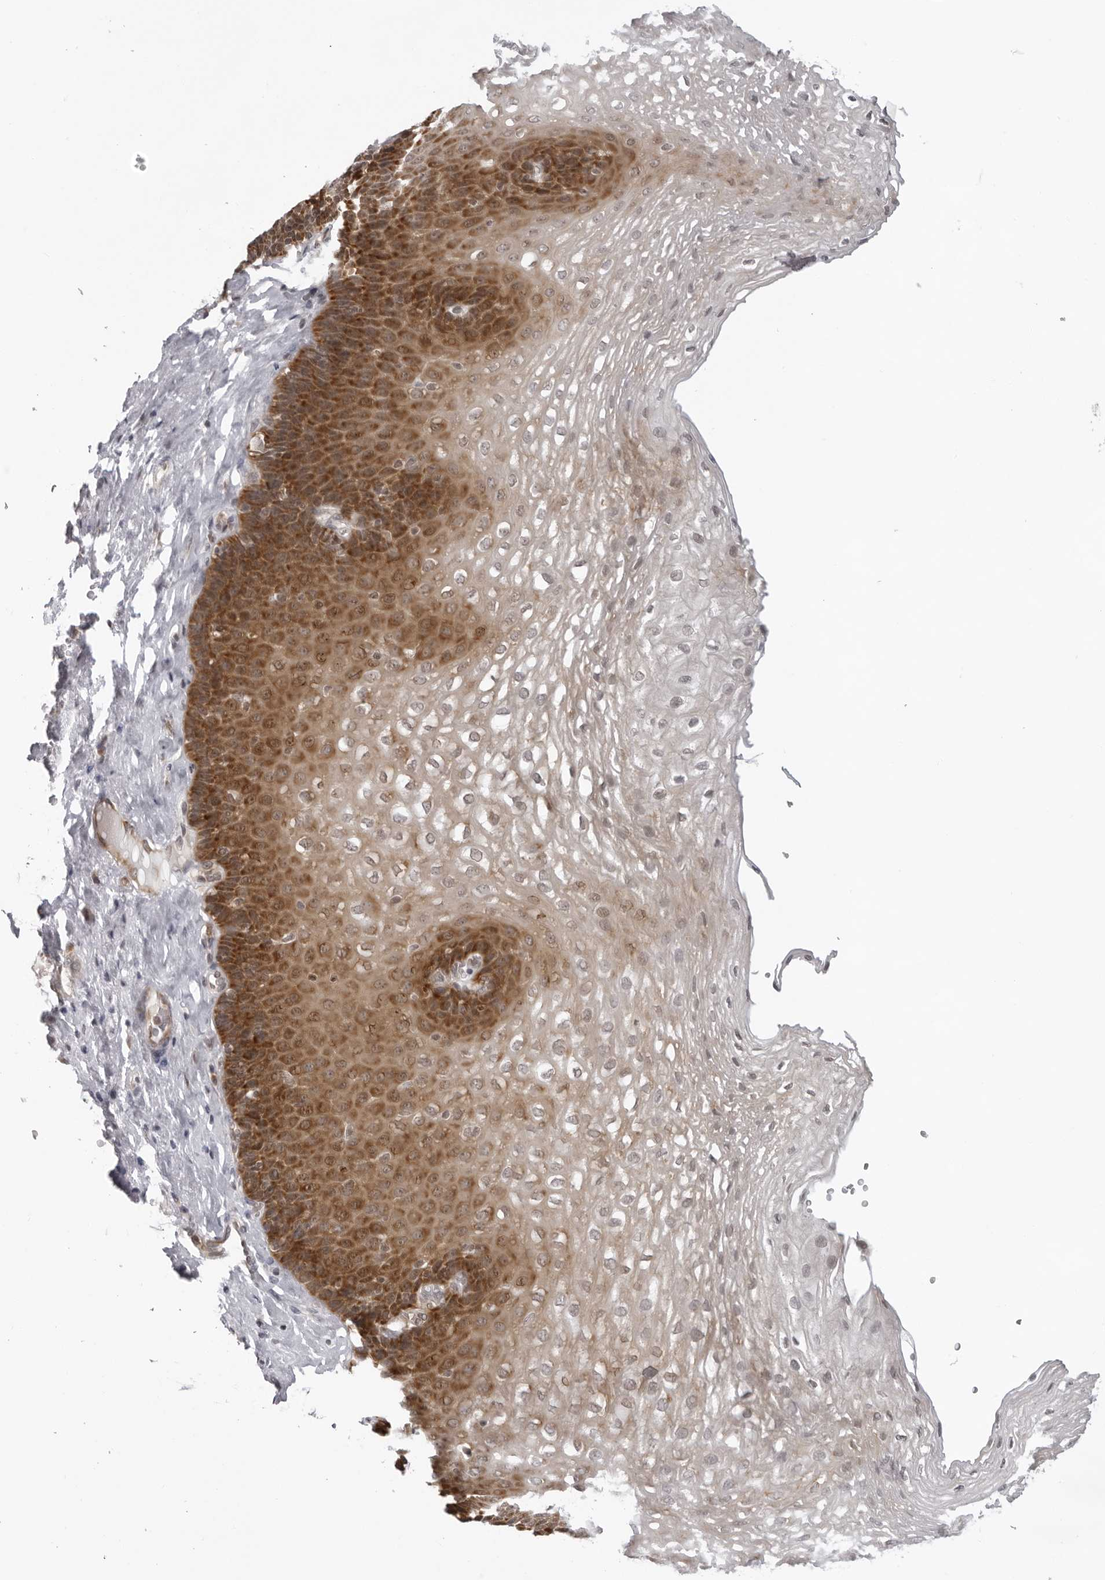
{"staining": {"intensity": "strong", "quantity": "25%-75%", "location": "cytoplasmic/membranous"}, "tissue": "esophagus", "cell_type": "Squamous epithelial cells", "image_type": "normal", "snomed": [{"axis": "morphology", "description": "Normal tissue, NOS"}, {"axis": "topography", "description": "Esophagus"}], "caption": "Protein expression by immunohistochemistry (IHC) demonstrates strong cytoplasmic/membranous expression in about 25%-75% of squamous epithelial cells in unremarkable esophagus.", "gene": "MRPS15", "patient": {"sex": "female", "age": 66}}